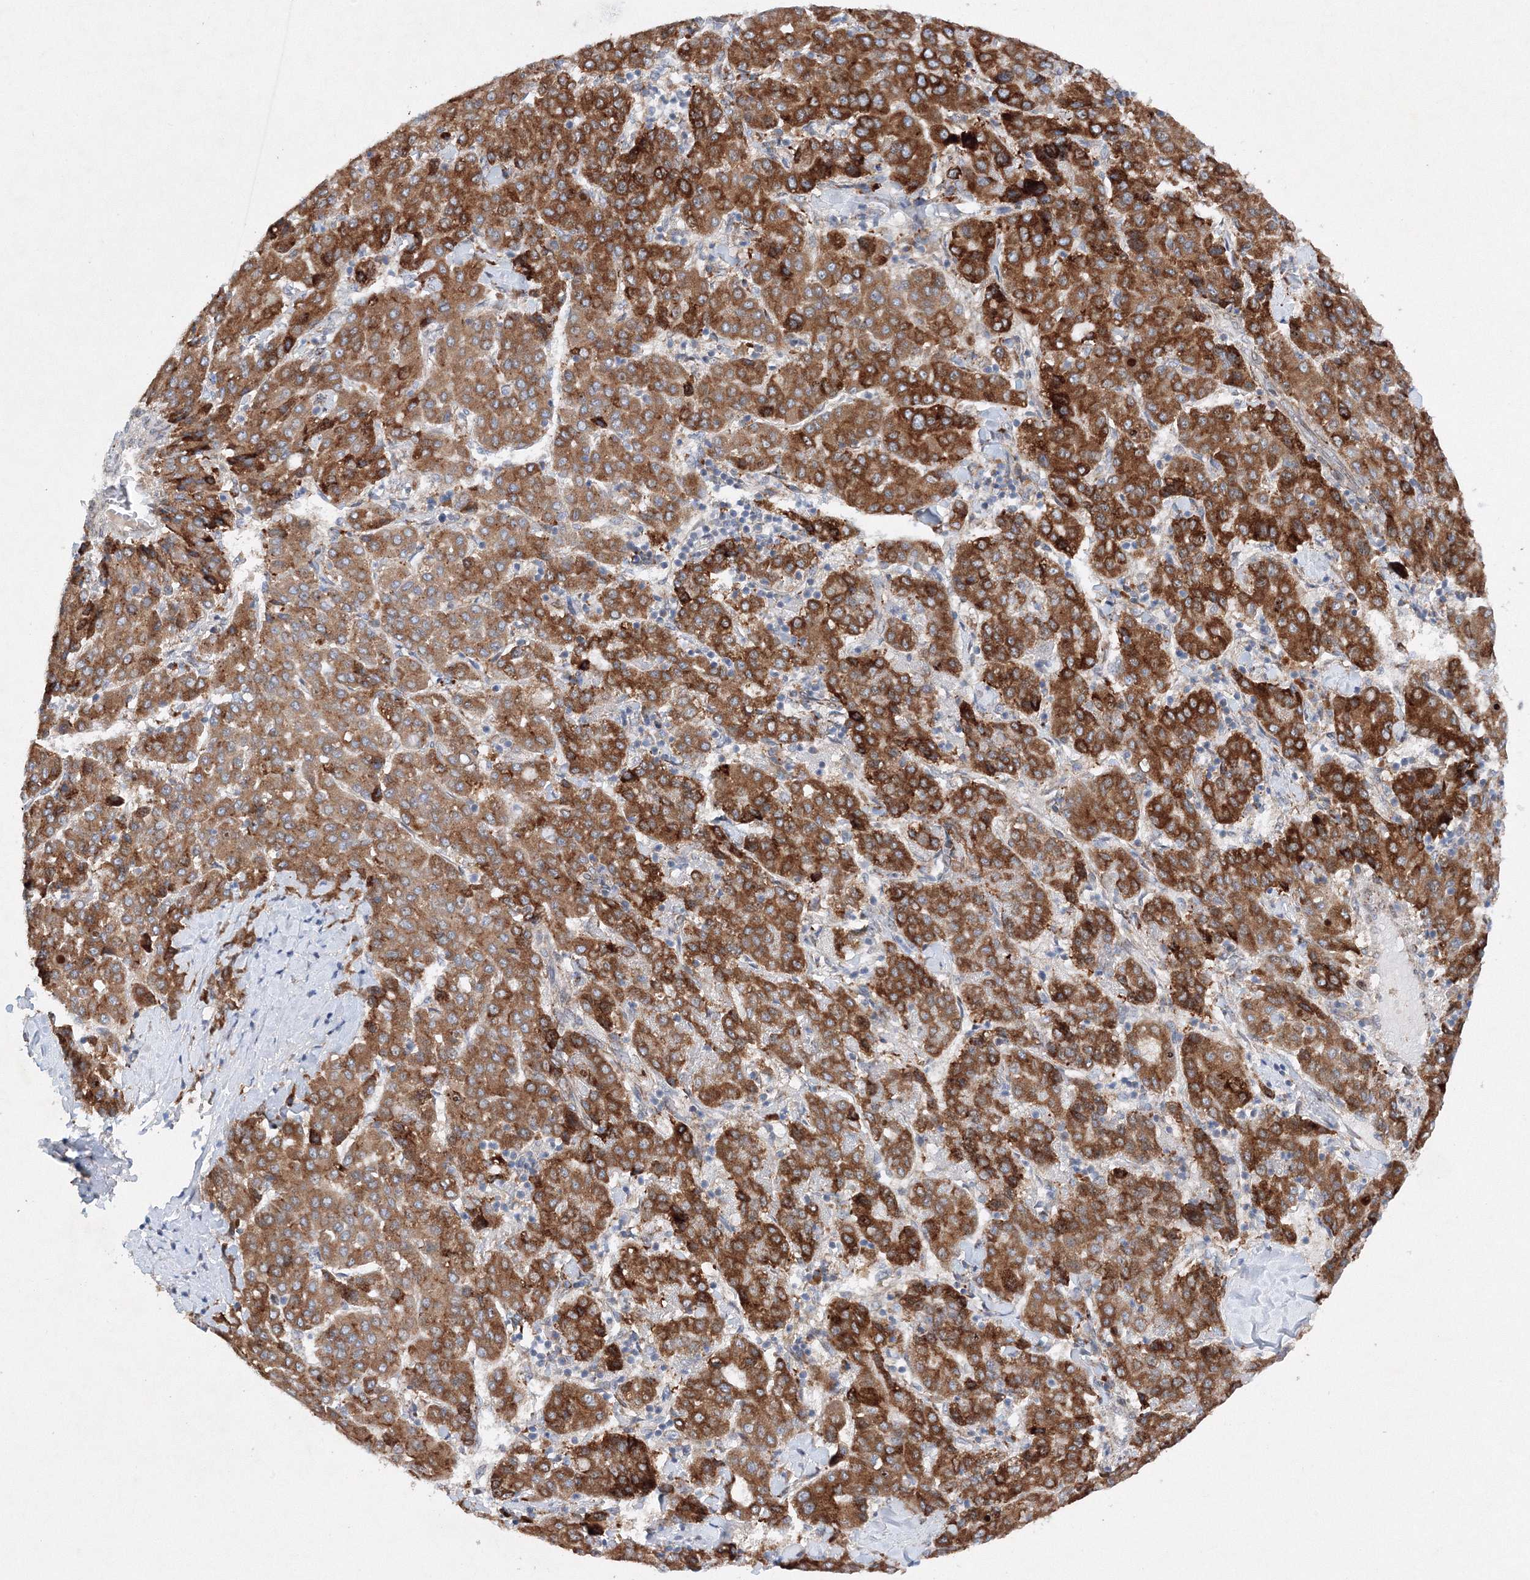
{"staining": {"intensity": "strong", "quantity": ">75%", "location": "cytoplasmic/membranous"}, "tissue": "liver cancer", "cell_type": "Tumor cells", "image_type": "cancer", "snomed": [{"axis": "morphology", "description": "Carcinoma, Hepatocellular, NOS"}, {"axis": "topography", "description": "Liver"}], "caption": "High-power microscopy captured an IHC micrograph of liver hepatocellular carcinoma, revealing strong cytoplasmic/membranous positivity in about >75% of tumor cells. (Brightfield microscopy of DAB IHC at high magnification).", "gene": "SLC36A1", "patient": {"sex": "male", "age": 65}}